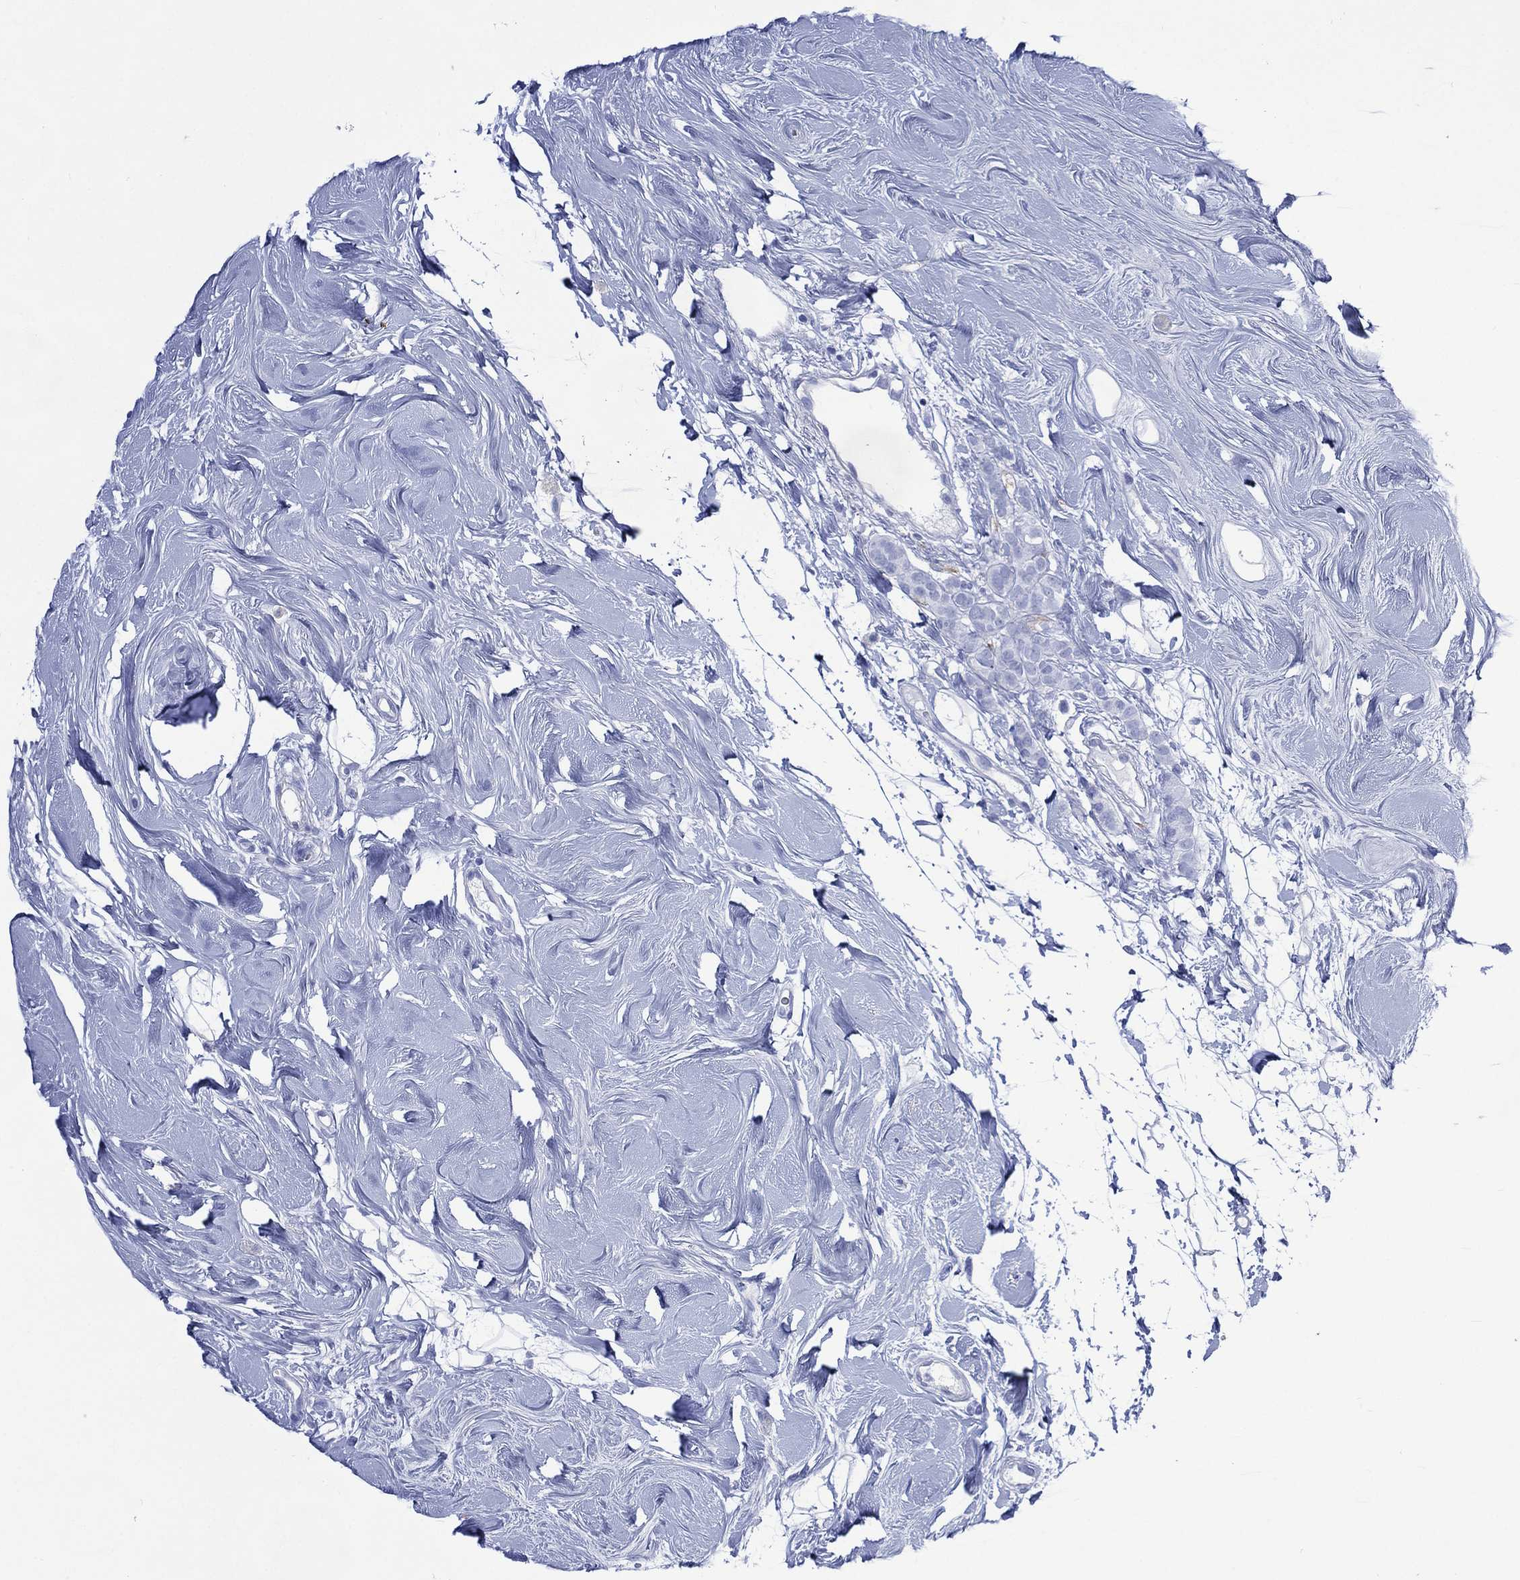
{"staining": {"intensity": "negative", "quantity": "none", "location": "none"}, "tissue": "breast cancer", "cell_type": "Tumor cells", "image_type": "cancer", "snomed": [{"axis": "morphology", "description": "Lobular carcinoma"}, {"axis": "topography", "description": "Breast"}], "caption": "The immunohistochemistry photomicrograph has no significant staining in tumor cells of lobular carcinoma (breast) tissue.", "gene": "SHCBP1L", "patient": {"sex": "female", "age": 49}}